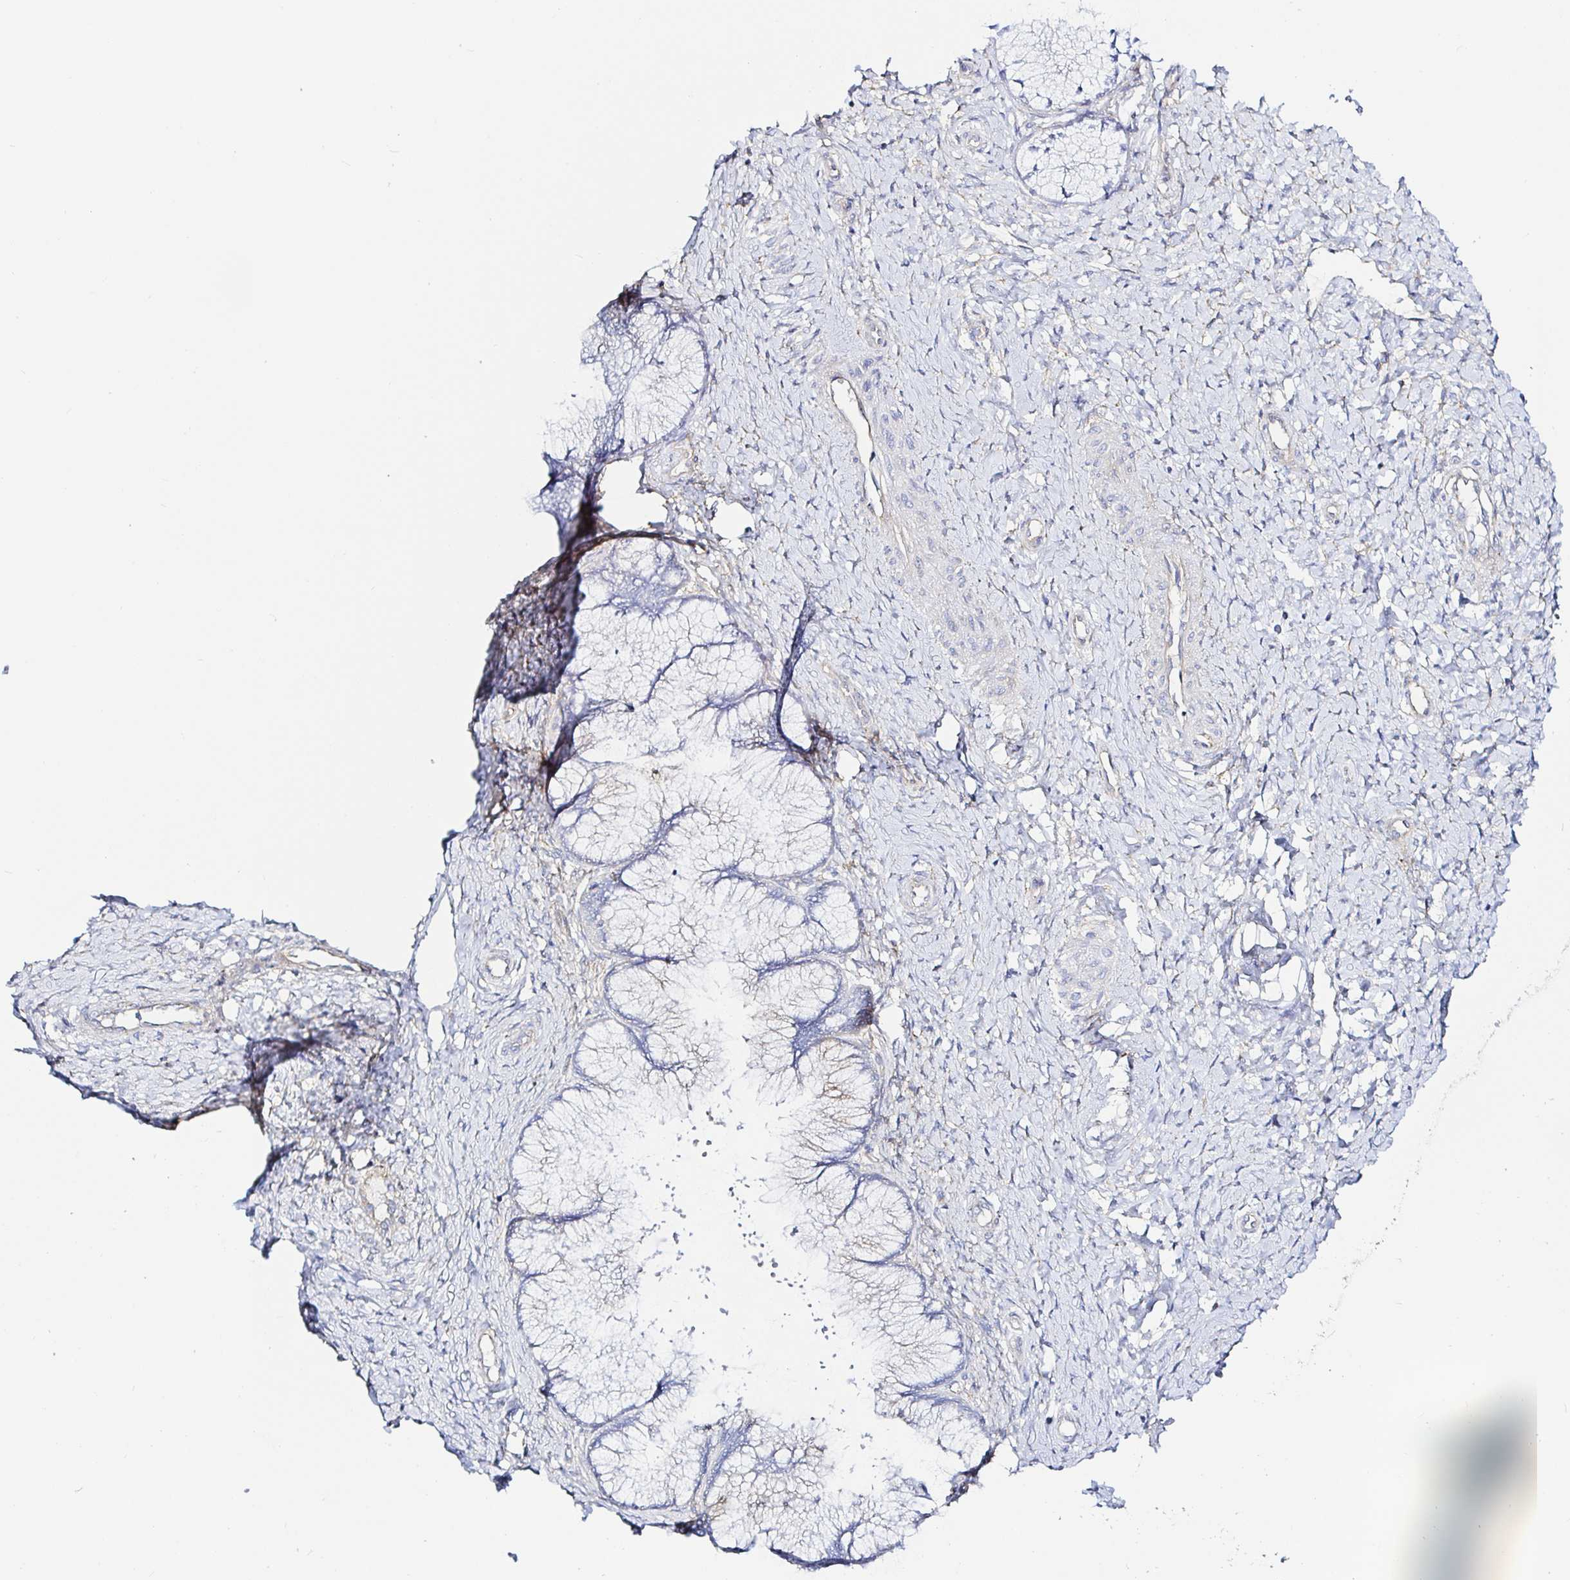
{"staining": {"intensity": "negative", "quantity": "none", "location": "none"}, "tissue": "cervix", "cell_type": "Glandular cells", "image_type": "normal", "snomed": [{"axis": "morphology", "description": "Normal tissue, NOS"}, {"axis": "topography", "description": "Cervix"}], "caption": "Immunohistochemical staining of normal cervix reveals no significant expression in glandular cells. The staining is performed using DAB (3,3'-diaminobenzidine) brown chromogen with nuclei counter-stained in using hematoxylin.", "gene": "ARL4D", "patient": {"sex": "female", "age": 37}}